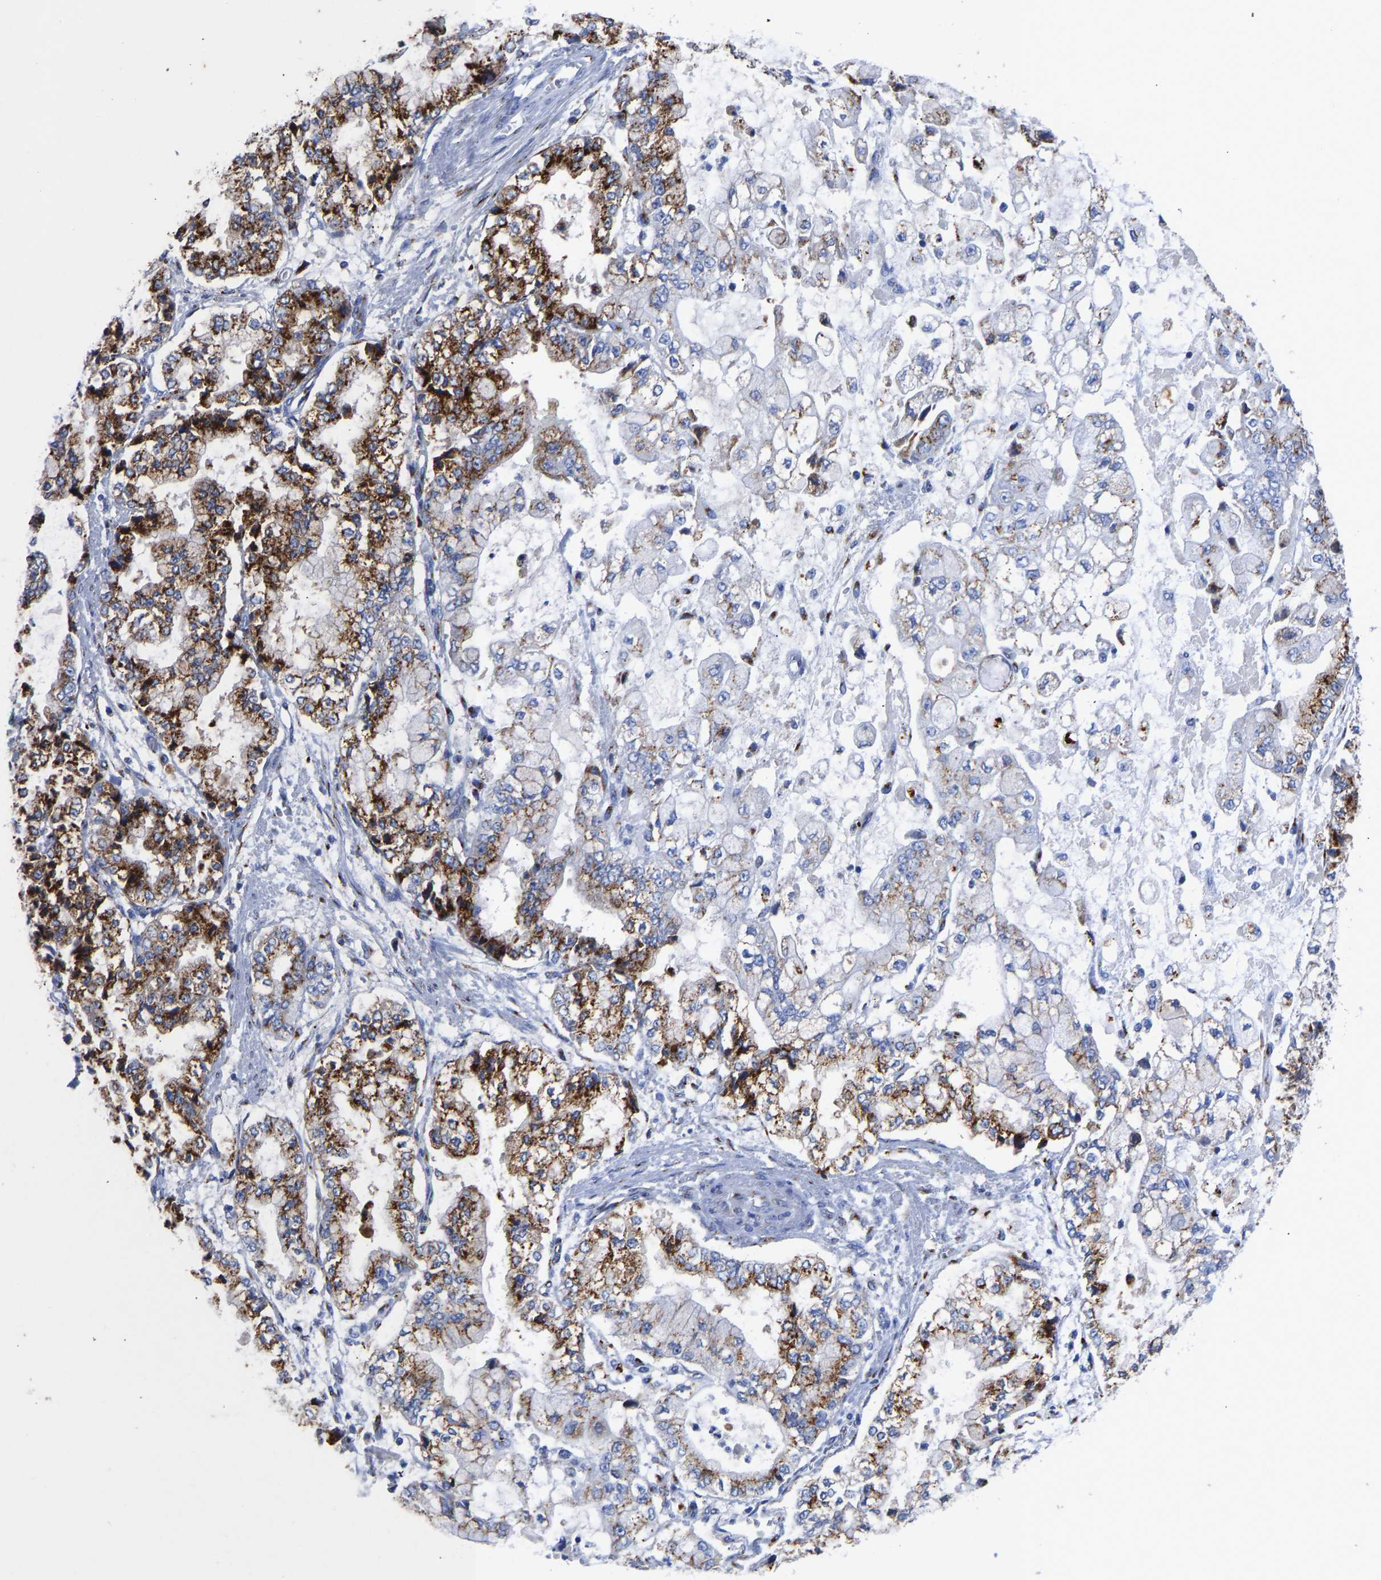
{"staining": {"intensity": "strong", "quantity": ">75%", "location": "cytoplasmic/membranous"}, "tissue": "stomach cancer", "cell_type": "Tumor cells", "image_type": "cancer", "snomed": [{"axis": "morphology", "description": "Adenocarcinoma, NOS"}, {"axis": "topography", "description": "Stomach"}], "caption": "Stomach cancer (adenocarcinoma) tissue displays strong cytoplasmic/membranous positivity in about >75% of tumor cells, visualized by immunohistochemistry.", "gene": "TMEM87A", "patient": {"sex": "male", "age": 76}}